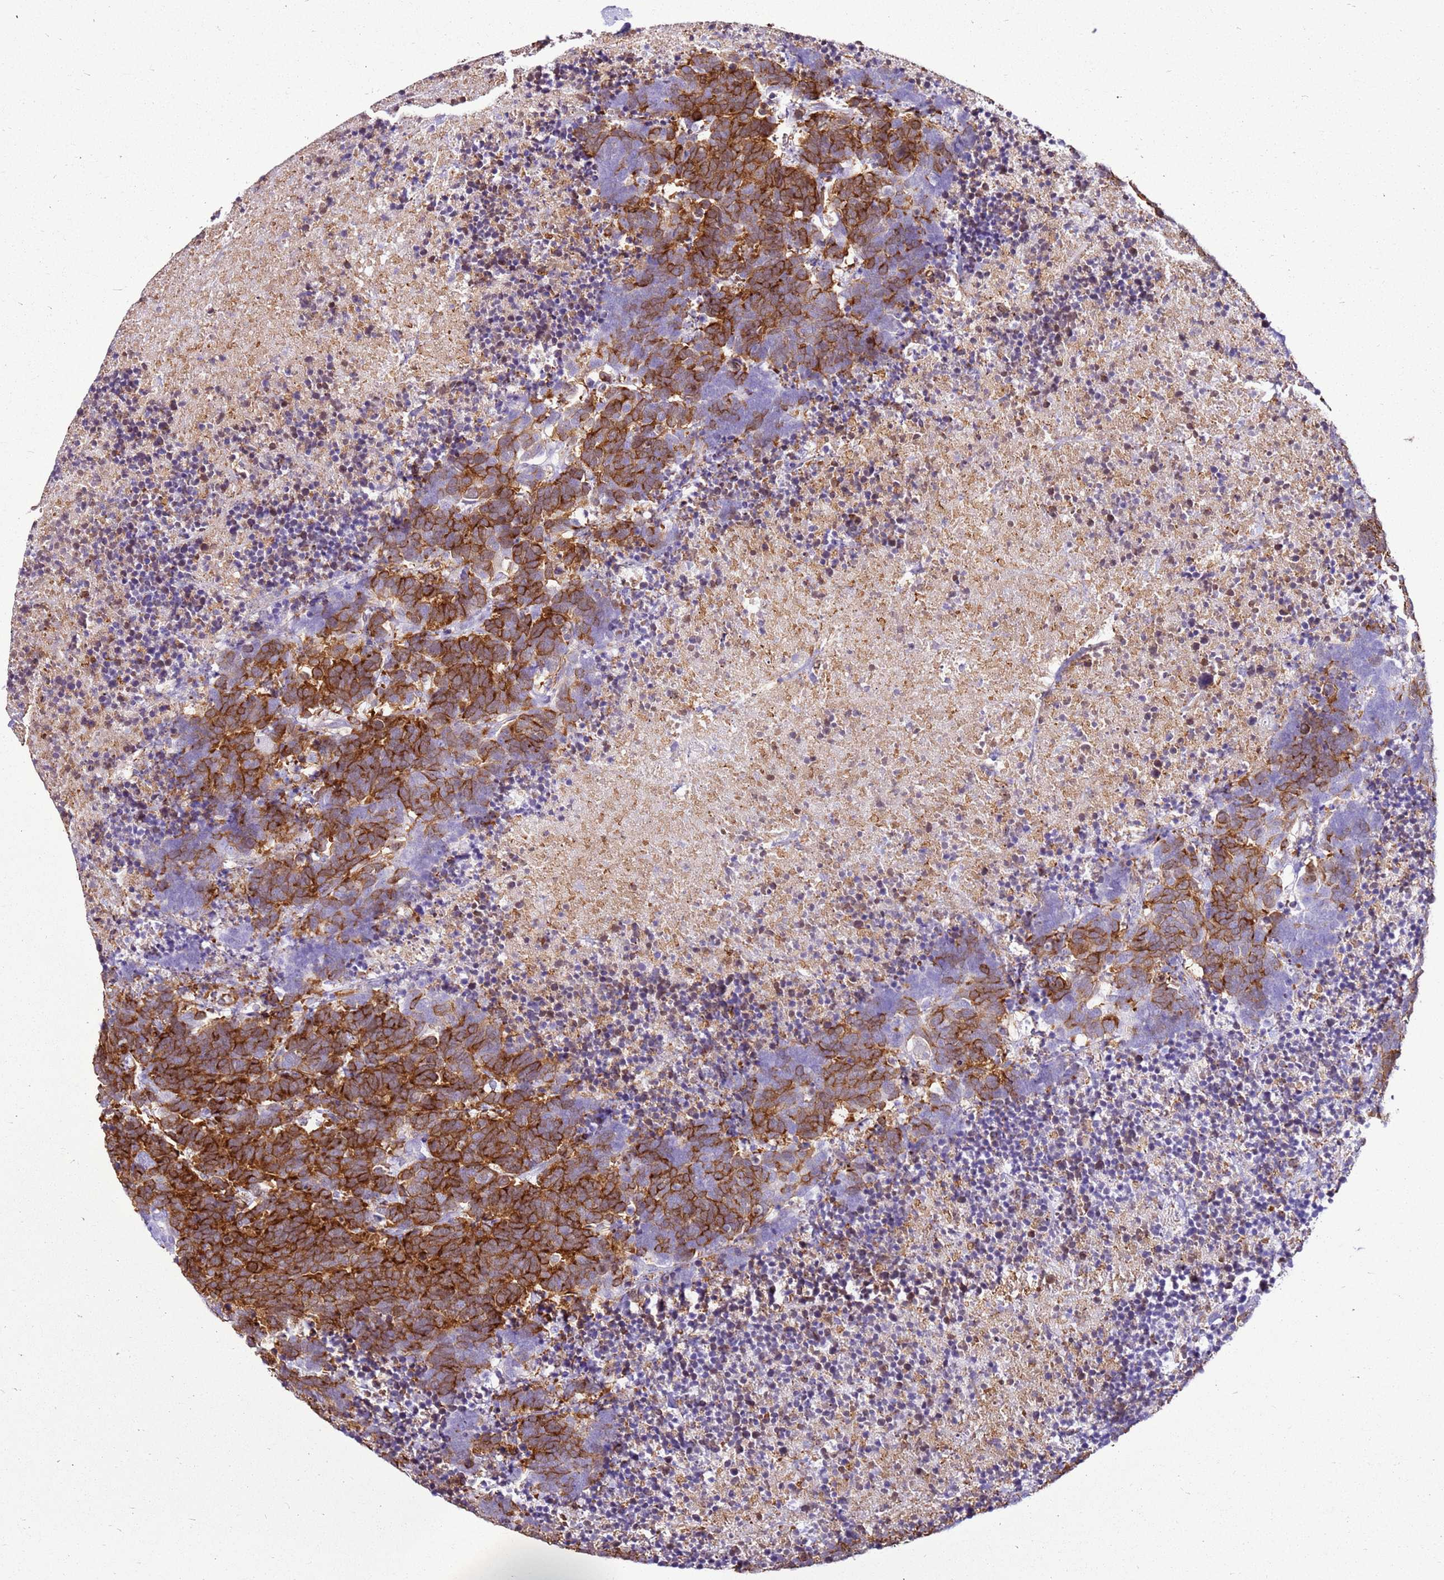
{"staining": {"intensity": "strong", "quantity": "25%-75%", "location": "cytoplasmic/membranous"}, "tissue": "carcinoid", "cell_type": "Tumor cells", "image_type": "cancer", "snomed": [{"axis": "morphology", "description": "Carcinoma, NOS"}, {"axis": "morphology", "description": "Carcinoid, malignant, NOS"}, {"axis": "topography", "description": "Urinary bladder"}], "caption": "Immunohistochemical staining of human carcinoid shows high levels of strong cytoplasmic/membranous protein staining in approximately 25%-75% of tumor cells.", "gene": "SPC25", "patient": {"sex": "male", "age": 57}}